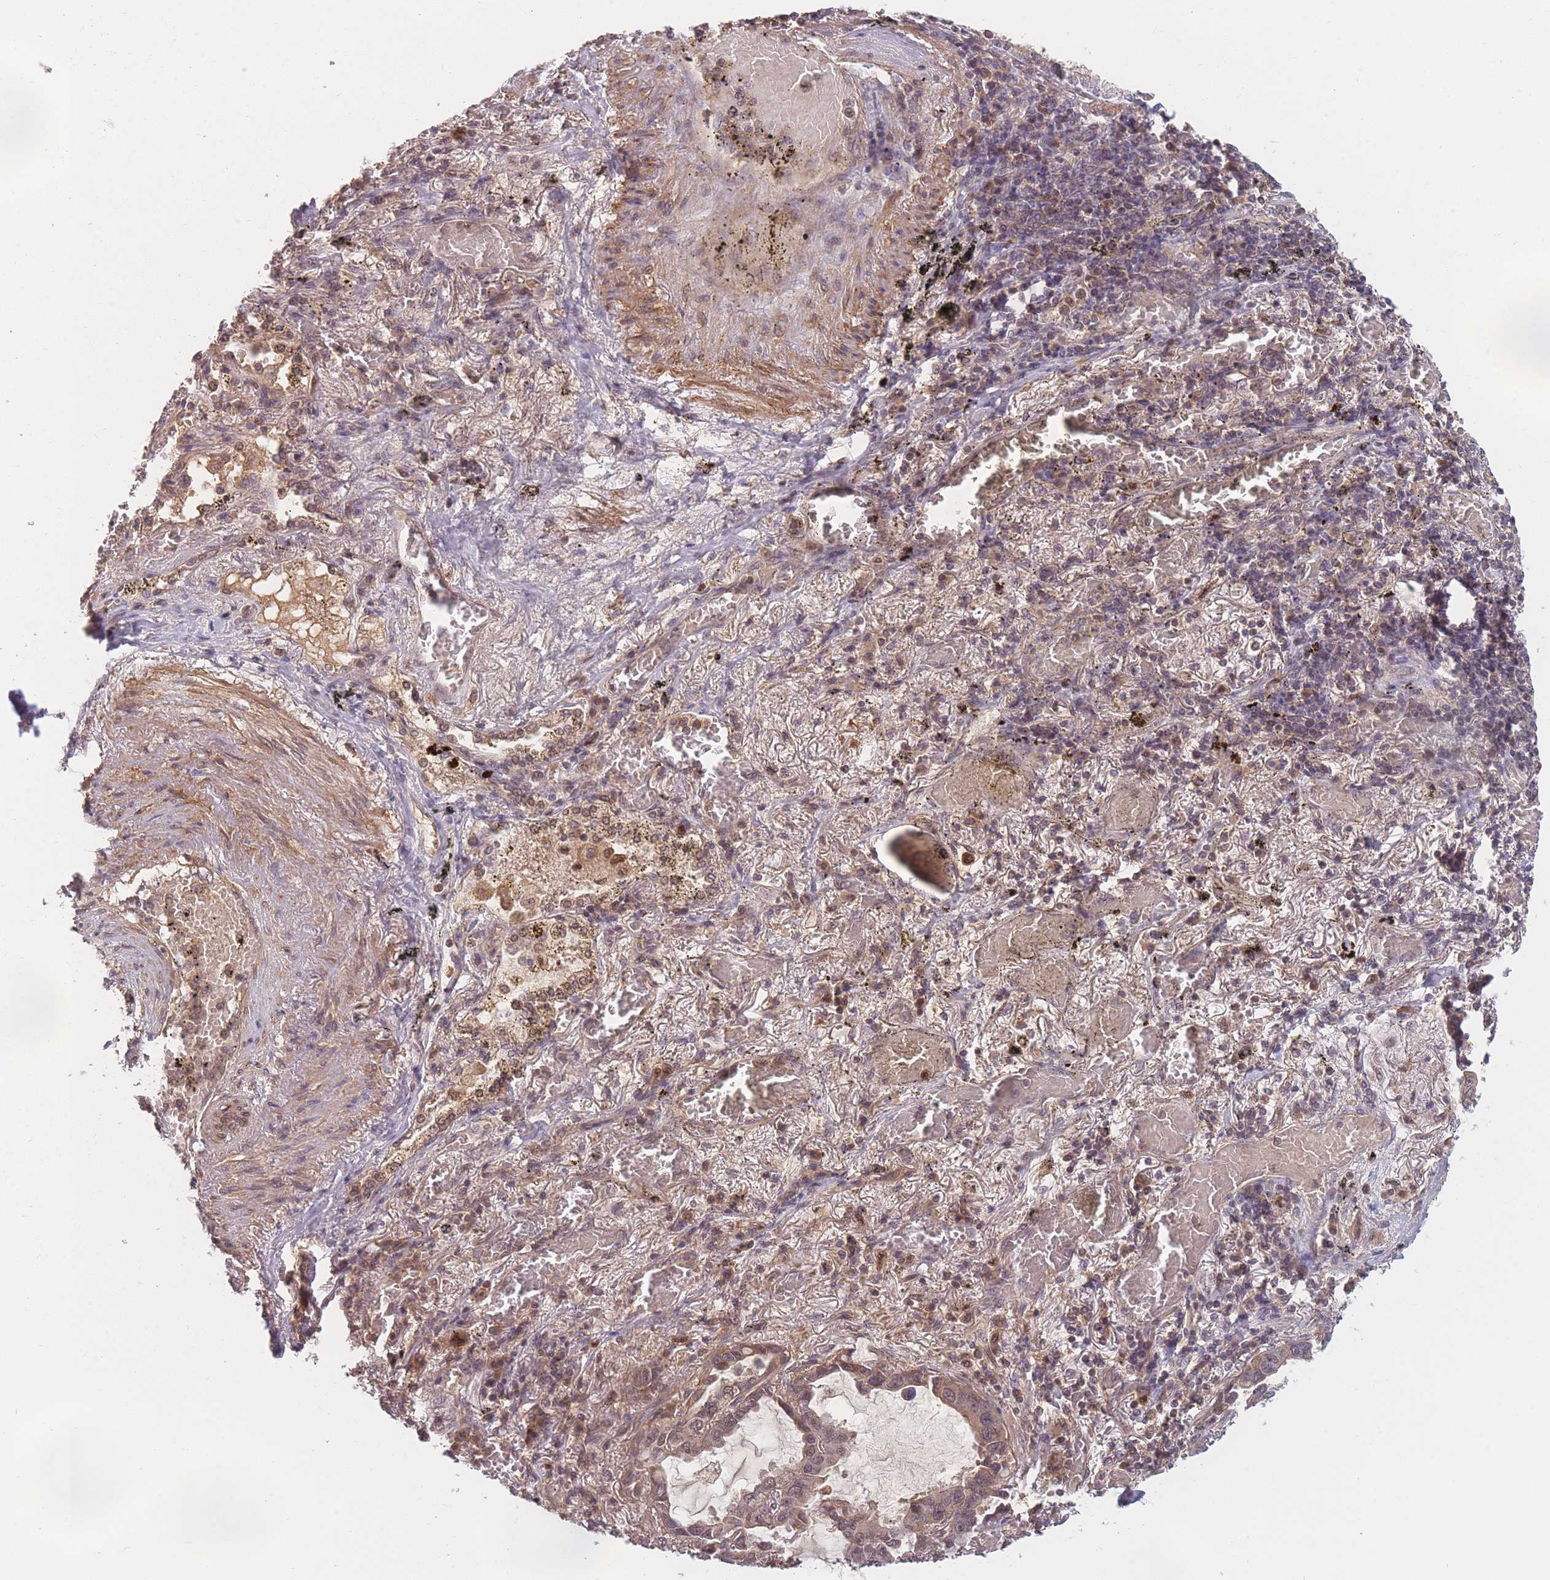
{"staining": {"intensity": "moderate", "quantity": ">75%", "location": "cytoplasmic/membranous,nuclear"}, "tissue": "lung cancer", "cell_type": "Tumor cells", "image_type": "cancer", "snomed": [{"axis": "morphology", "description": "Adenocarcinoma, NOS"}, {"axis": "topography", "description": "Lung"}], "caption": "IHC histopathology image of lung adenocarcinoma stained for a protein (brown), which demonstrates medium levels of moderate cytoplasmic/membranous and nuclear expression in approximately >75% of tumor cells.", "gene": "FAM153A", "patient": {"sex": "male", "age": 64}}